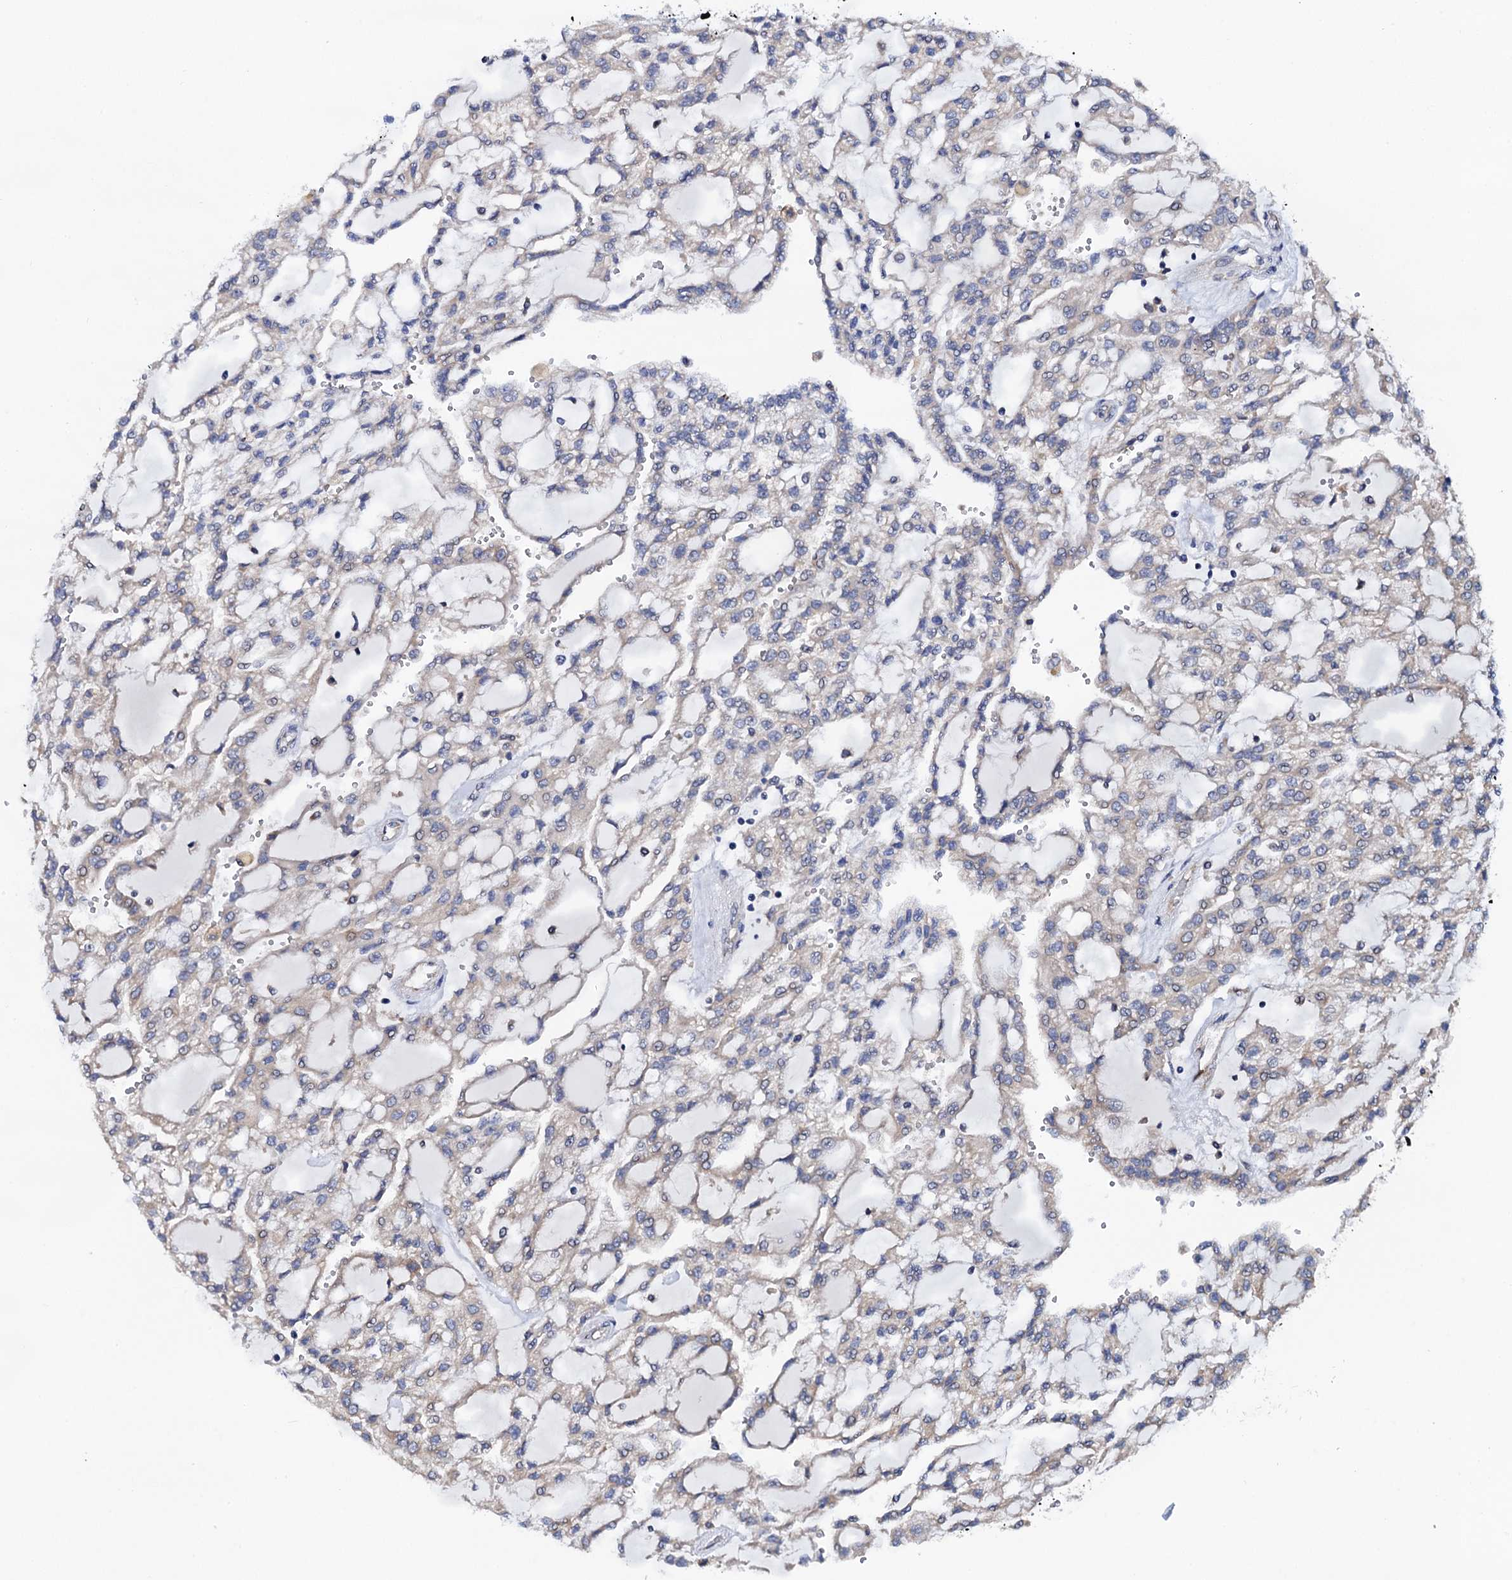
{"staining": {"intensity": "weak", "quantity": "<25%", "location": "cytoplasmic/membranous"}, "tissue": "renal cancer", "cell_type": "Tumor cells", "image_type": "cancer", "snomed": [{"axis": "morphology", "description": "Adenocarcinoma, NOS"}, {"axis": "topography", "description": "Kidney"}], "caption": "IHC histopathology image of neoplastic tissue: human renal cancer (adenocarcinoma) stained with DAB reveals no significant protein staining in tumor cells.", "gene": "PGLS", "patient": {"sex": "male", "age": 63}}